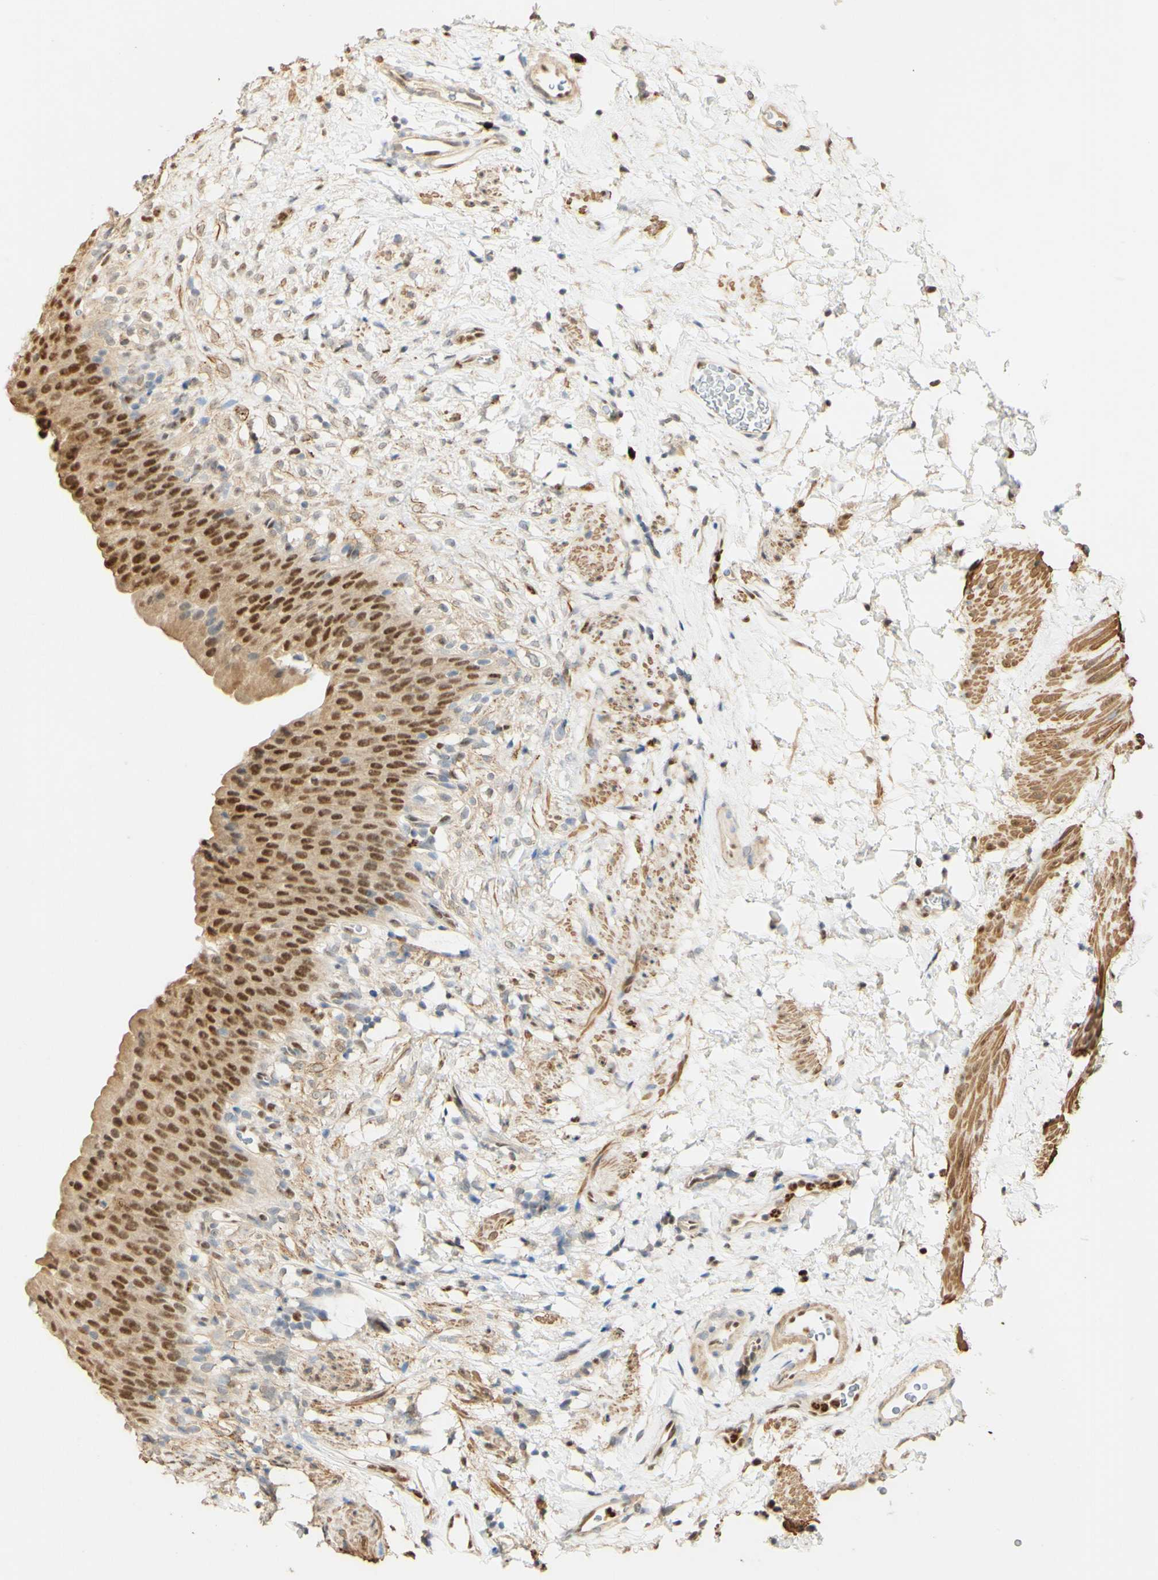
{"staining": {"intensity": "strong", "quantity": ">75%", "location": "cytoplasmic/membranous,nuclear"}, "tissue": "urinary bladder", "cell_type": "Urothelial cells", "image_type": "normal", "snomed": [{"axis": "morphology", "description": "Normal tissue, NOS"}, {"axis": "topography", "description": "Urinary bladder"}], "caption": "IHC of normal urinary bladder shows high levels of strong cytoplasmic/membranous,nuclear expression in approximately >75% of urothelial cells. (DAB IHC, brown staining for protein, blue staining for nuclei).", "gene": "MAP3K4", "patient": {"sex": "female", "age": 79}}